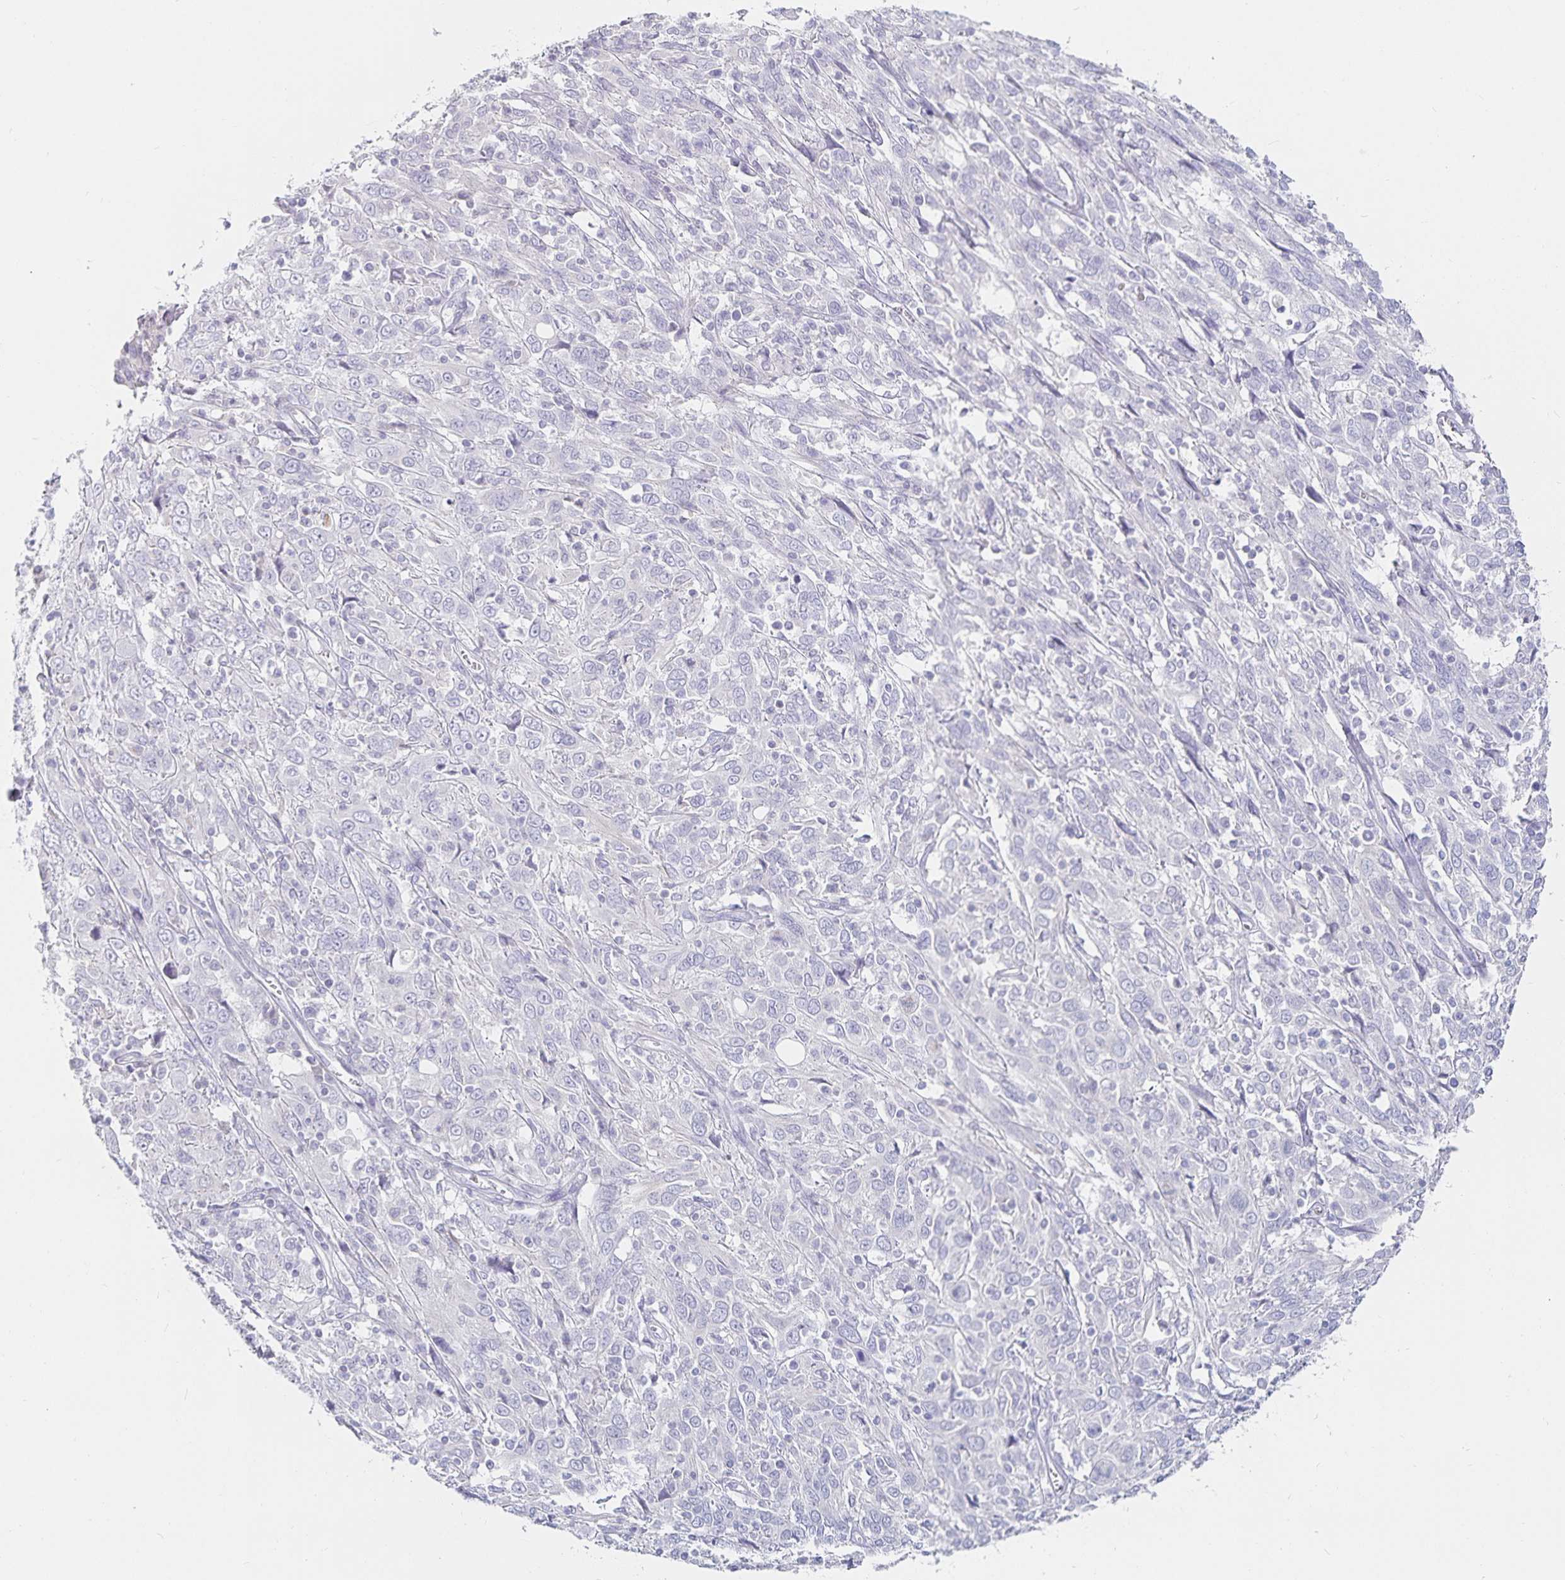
{"staining": {"intensity": "negative", "quantity": "none", "location": "none"}, "tissue": "cervical cancer", "cell_type": "Tumor cells", "image_type": "cancer", "snomed": [{"axis": "morphology", "description": "Squamous cell carcinoma, NOS"}, {"axis": "topography", "description": "Cervix"}], "caption": "Immunohistochemistry (IHC) micrograph of neoplastic tissue: human cervical cancer (squamous cell carcinoma) stained with DAB shows no significant protein staining in tumor cells. (IHC, brightfield microscopy, high magnification).", "gene": "SFTPA1", "patient": {"sex": "female", "age": 46}}